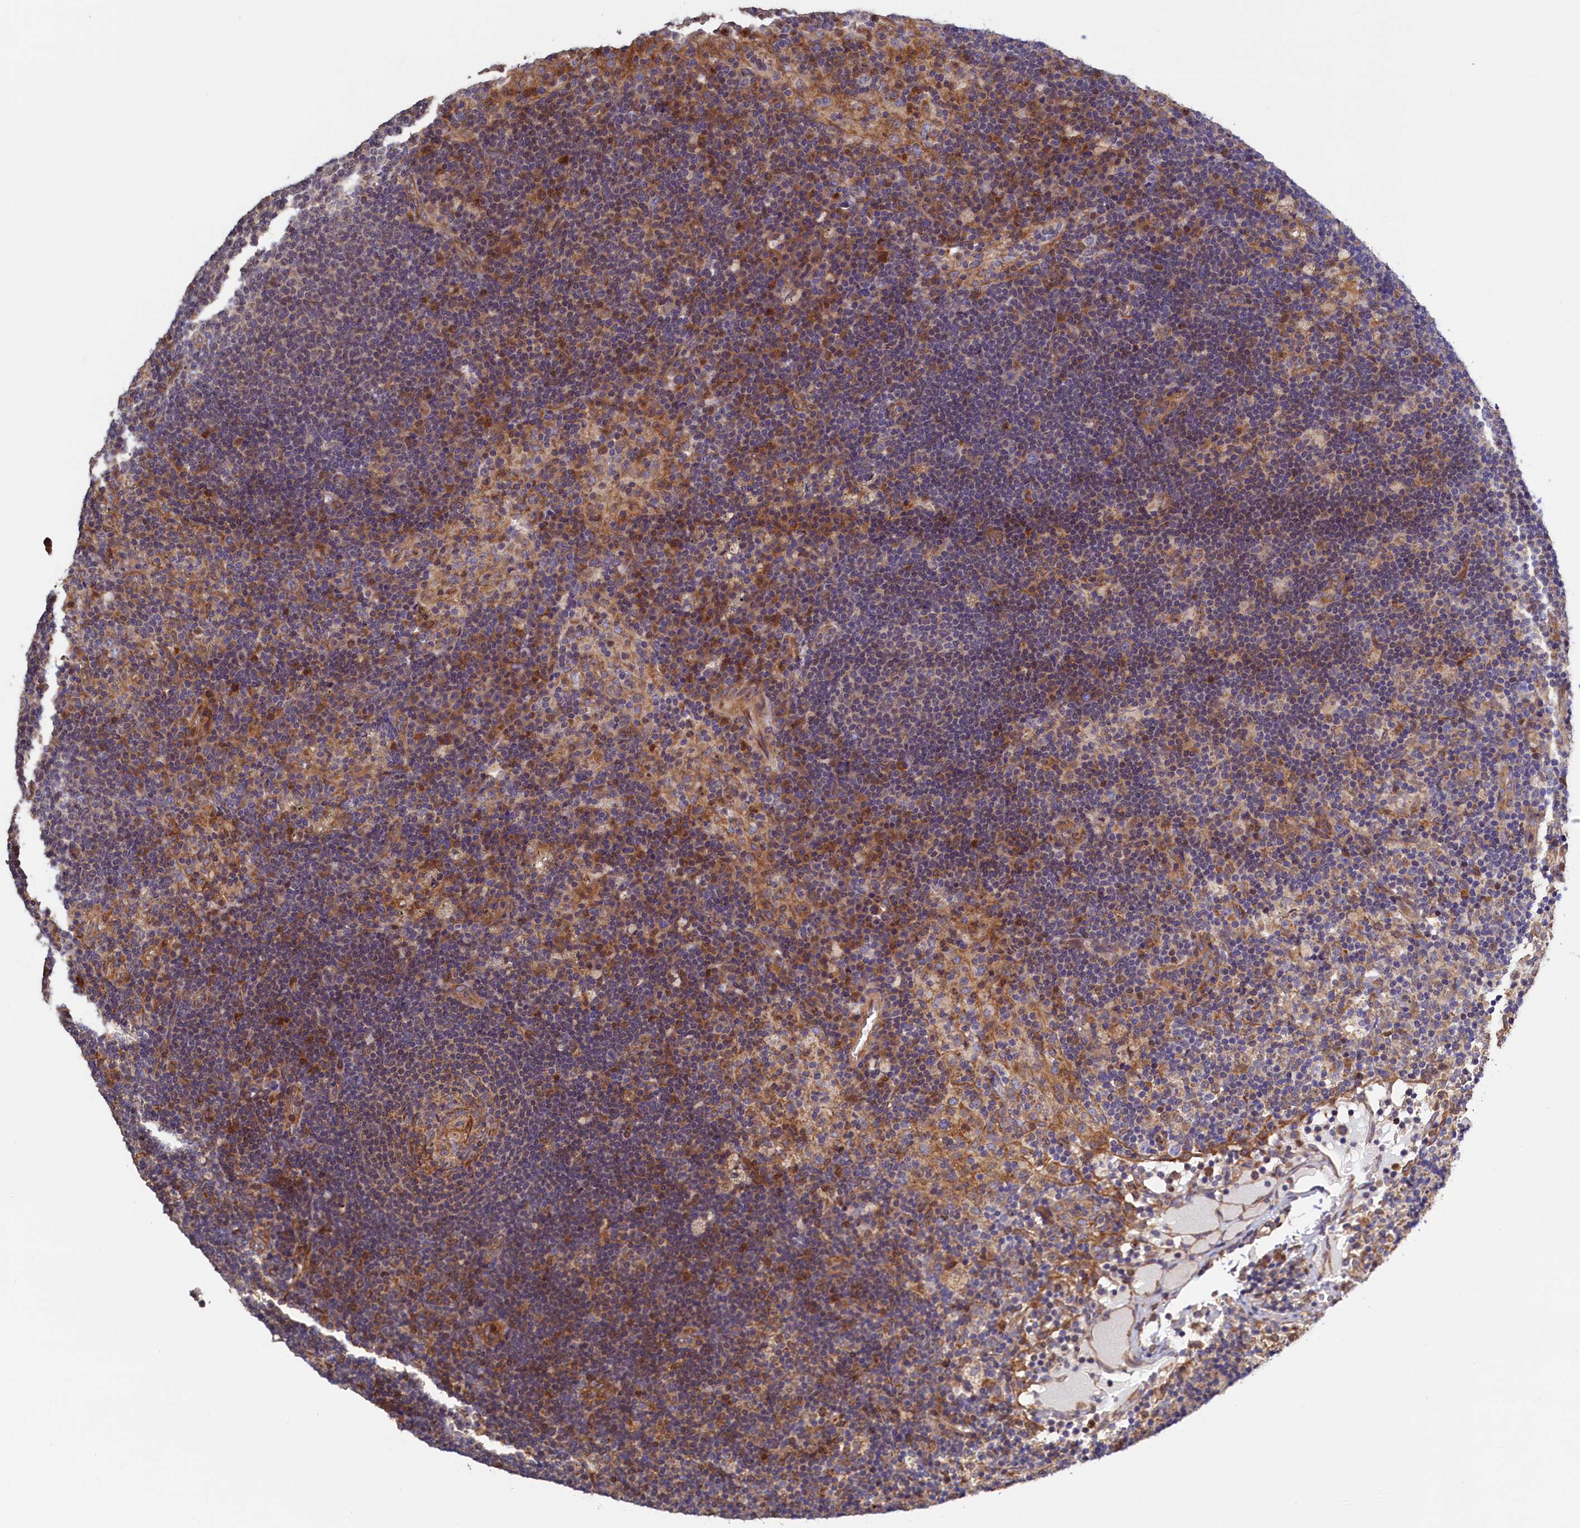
{"staining": {"intensity": "weak", "quantity": "<25%", "location": "cytoplasmic/membranous"}, "tissue": "lymph node", "cell_type": "Germinal center cells", "image_type": "normal", "snomed": [{"axis": "morphology", "description": "Normal tissue, NOS"}, {"axis": "topography", "description": "Lymph node"}], "caption": "A photomicrograph of human lymph node is negative for staining in germinal center cells. (DAB (3,3'-diaminobenzidine) immunohistochemistry with hematoxylin counter stain).", "gene": "ATXN2L", "patient": {"sex": "female", "age": 70}}